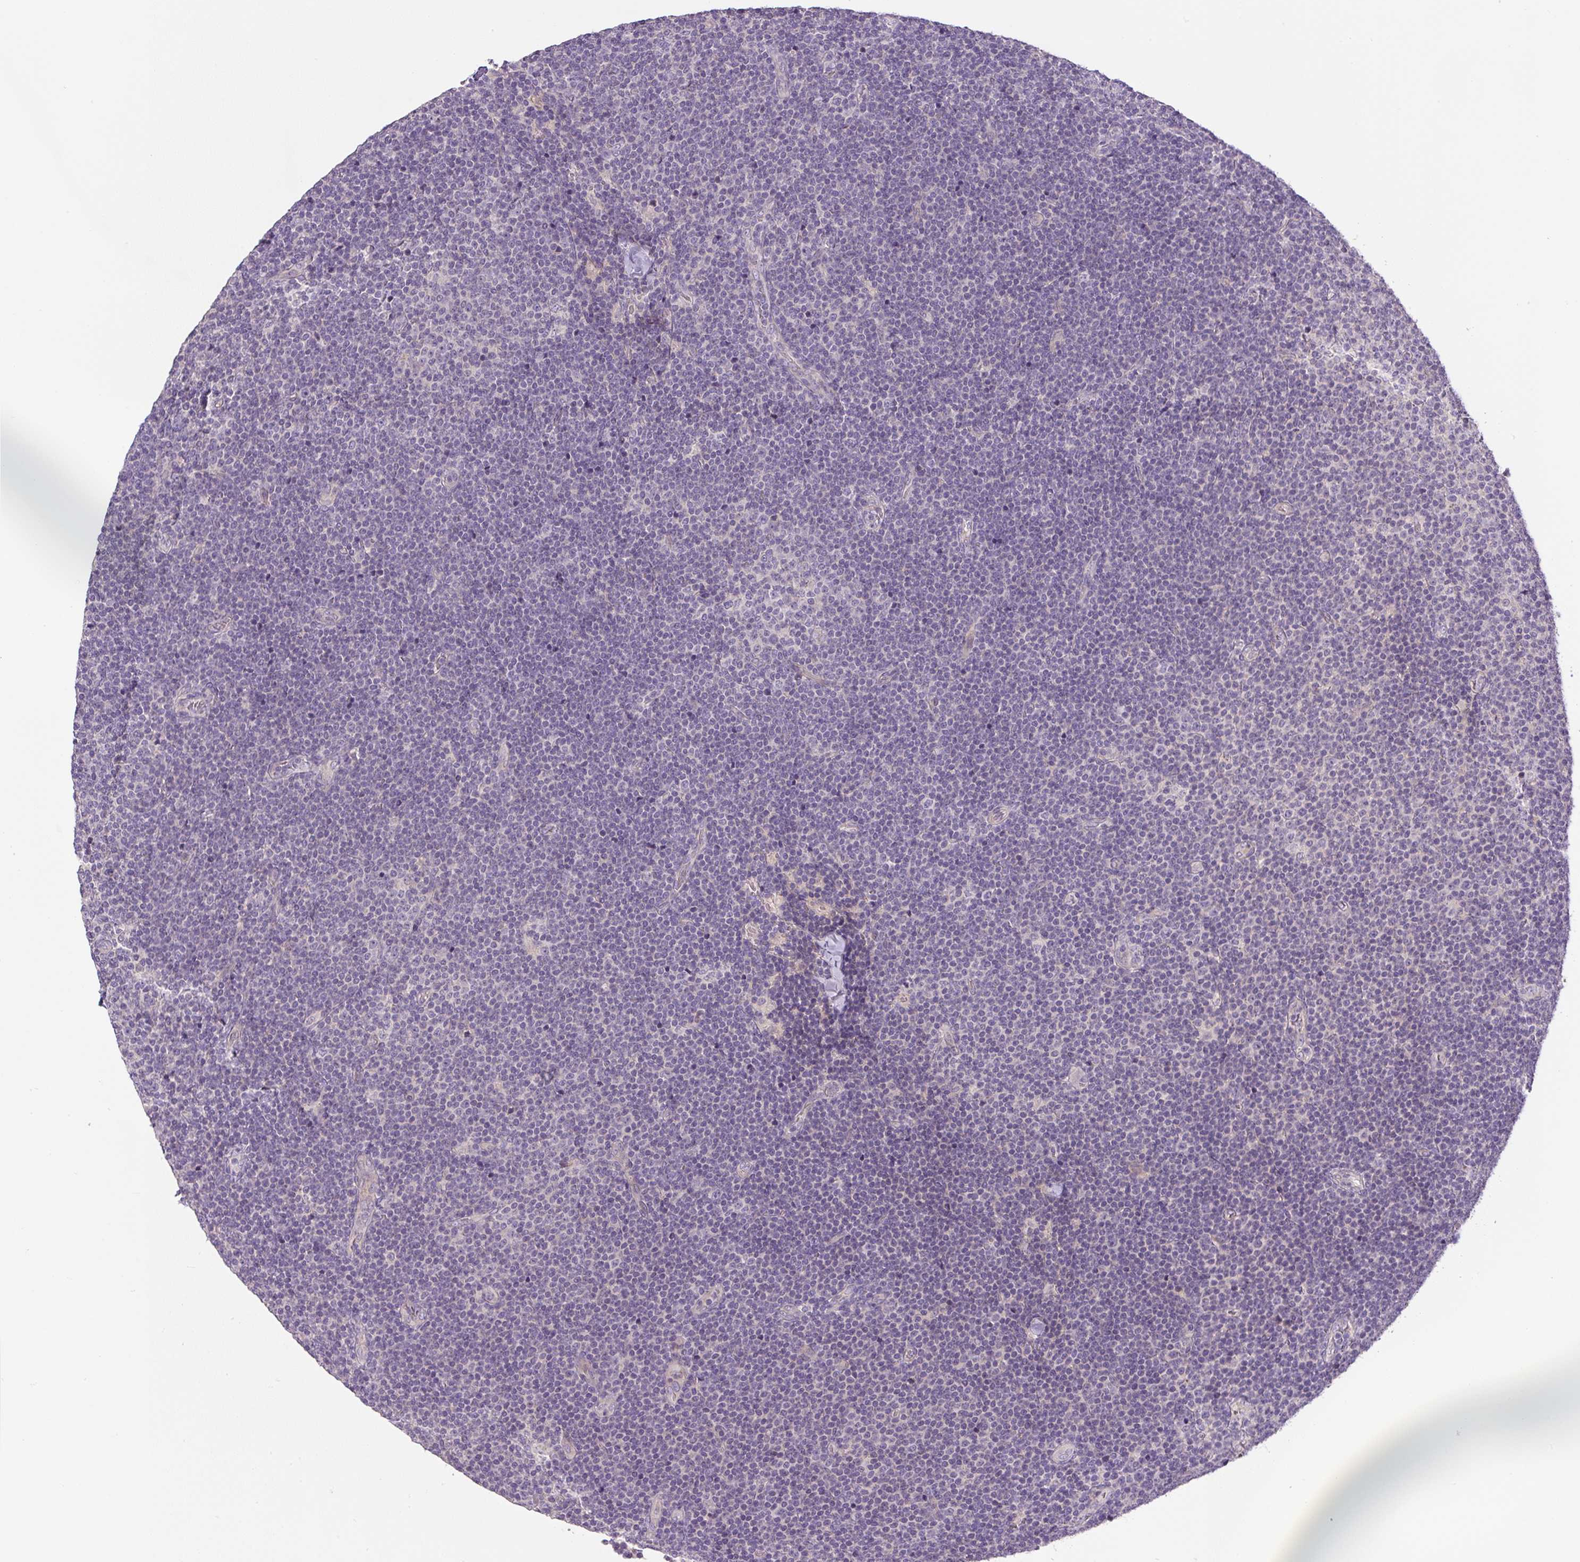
{"staining": {"intensity": "negative", "quantity": "none", "location": "none"}, "tissue": "lymphoma", "cell_type": "Tumor cells", "image_type": "cancer", "snomed": [{"axis": "morphology", "description": "Malignant lymphoma, non-Hodgkin's type, Low grade"}, {"axis": "topography", "description": "Lymph node"}], "caption": "This is a histopathology image of immunohistochemistry (IHC) staining of lymphoma, which shows no positivity in tumor cells.", "gene": "UBL3", "patient": {"sex": "male", "age": 48}}